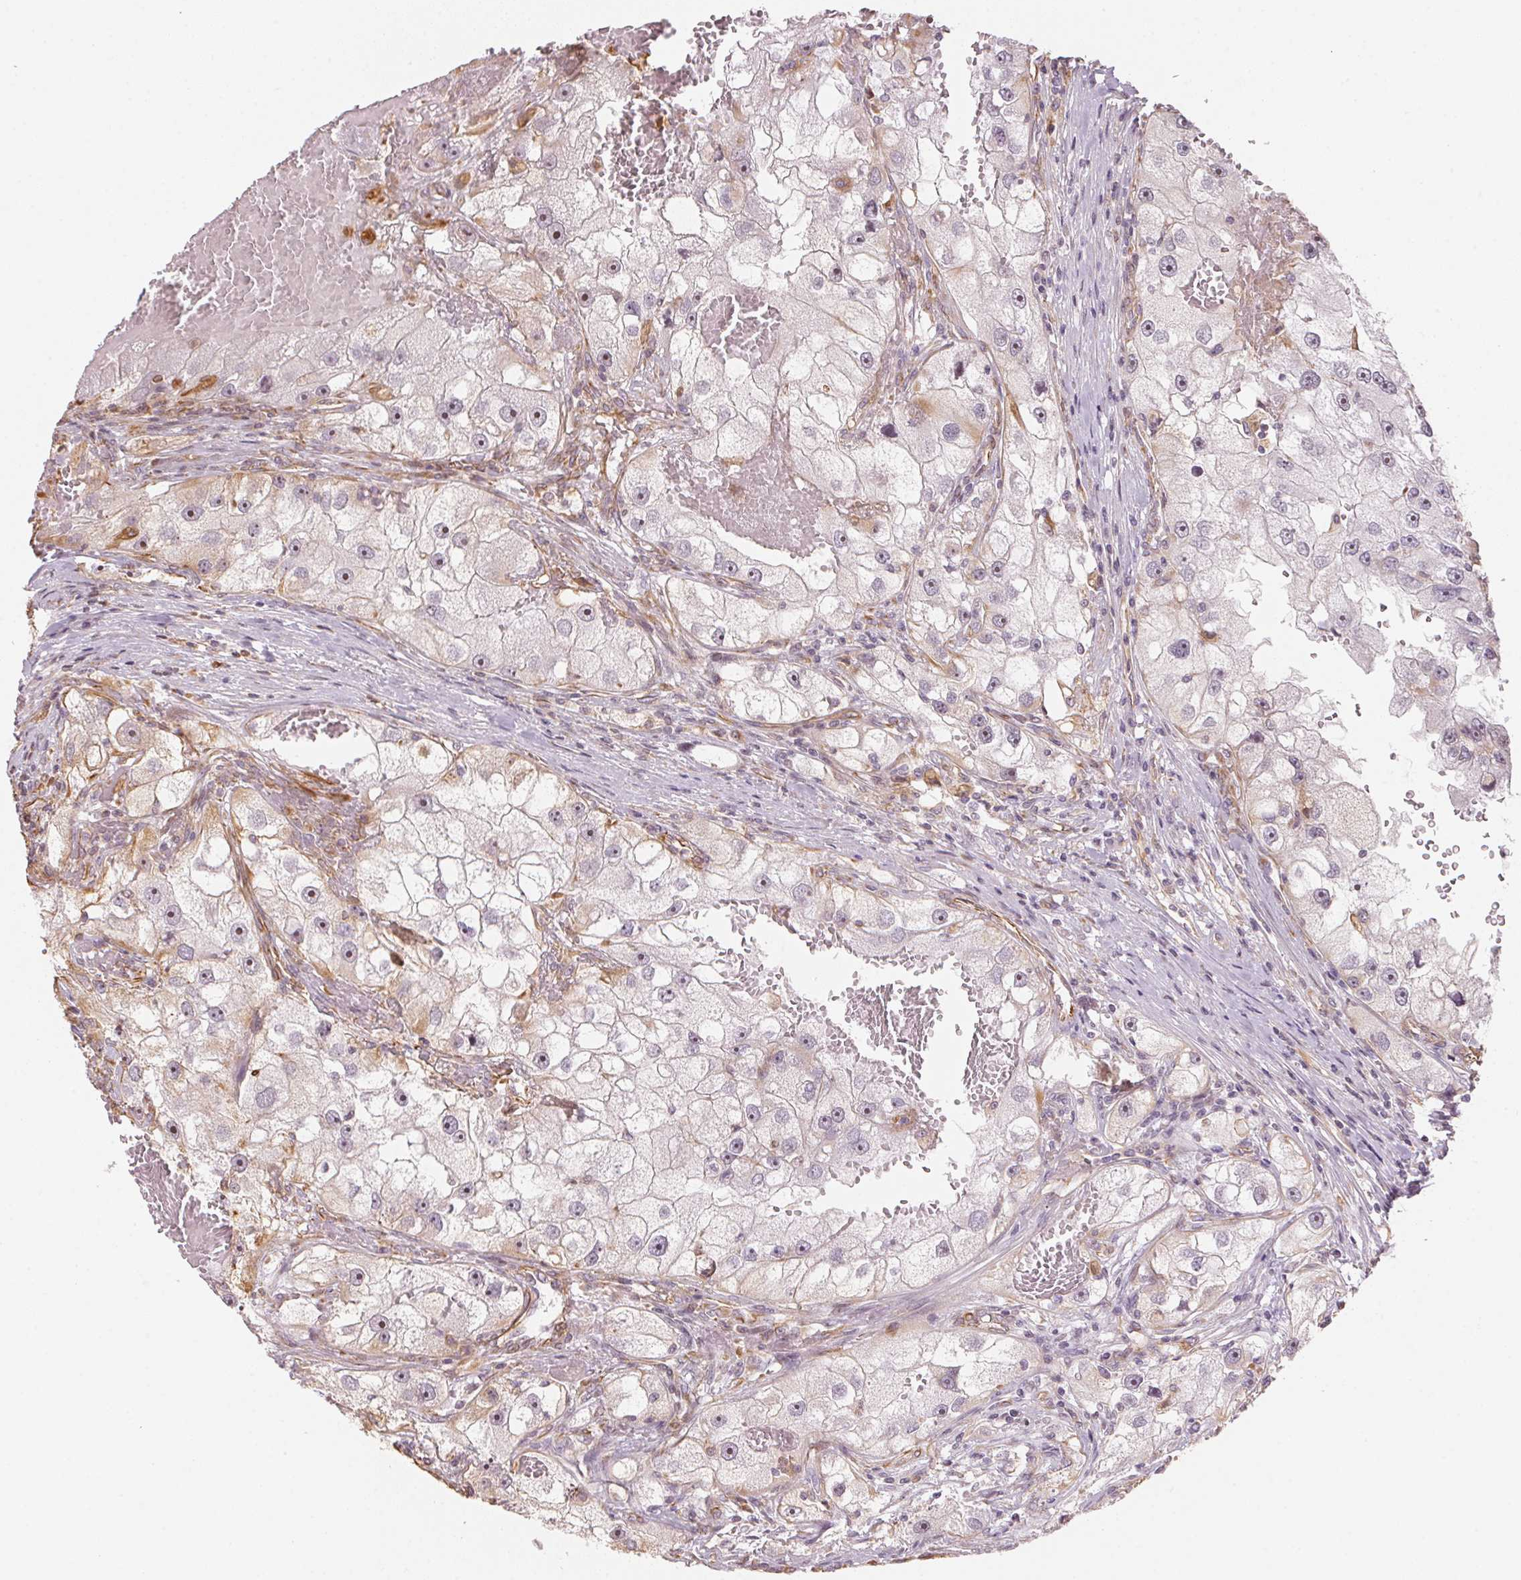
{"staining": {"intensity": "moderate", "quantity": "<25%", "location": "cytoplasmic/membranous,nuclear"}, "tissue": "renal cancer", "cell_type": "Tumor cells", "image_type": "cancer", "snomed": [{"axis": "morphology", "description": "Adenocarcinoma, NOS"}, {"axis": "topography", "description": "Kidney"}], "caption": "DAB immunohistochemical staining of renal adenocarcinoma reveals moderate cytoplasmic/membranous and nuclear protein positivity in about <25% of tumor cells.", "gene": "FOXR2", "patient": {"sex": "male", "age": 63}}